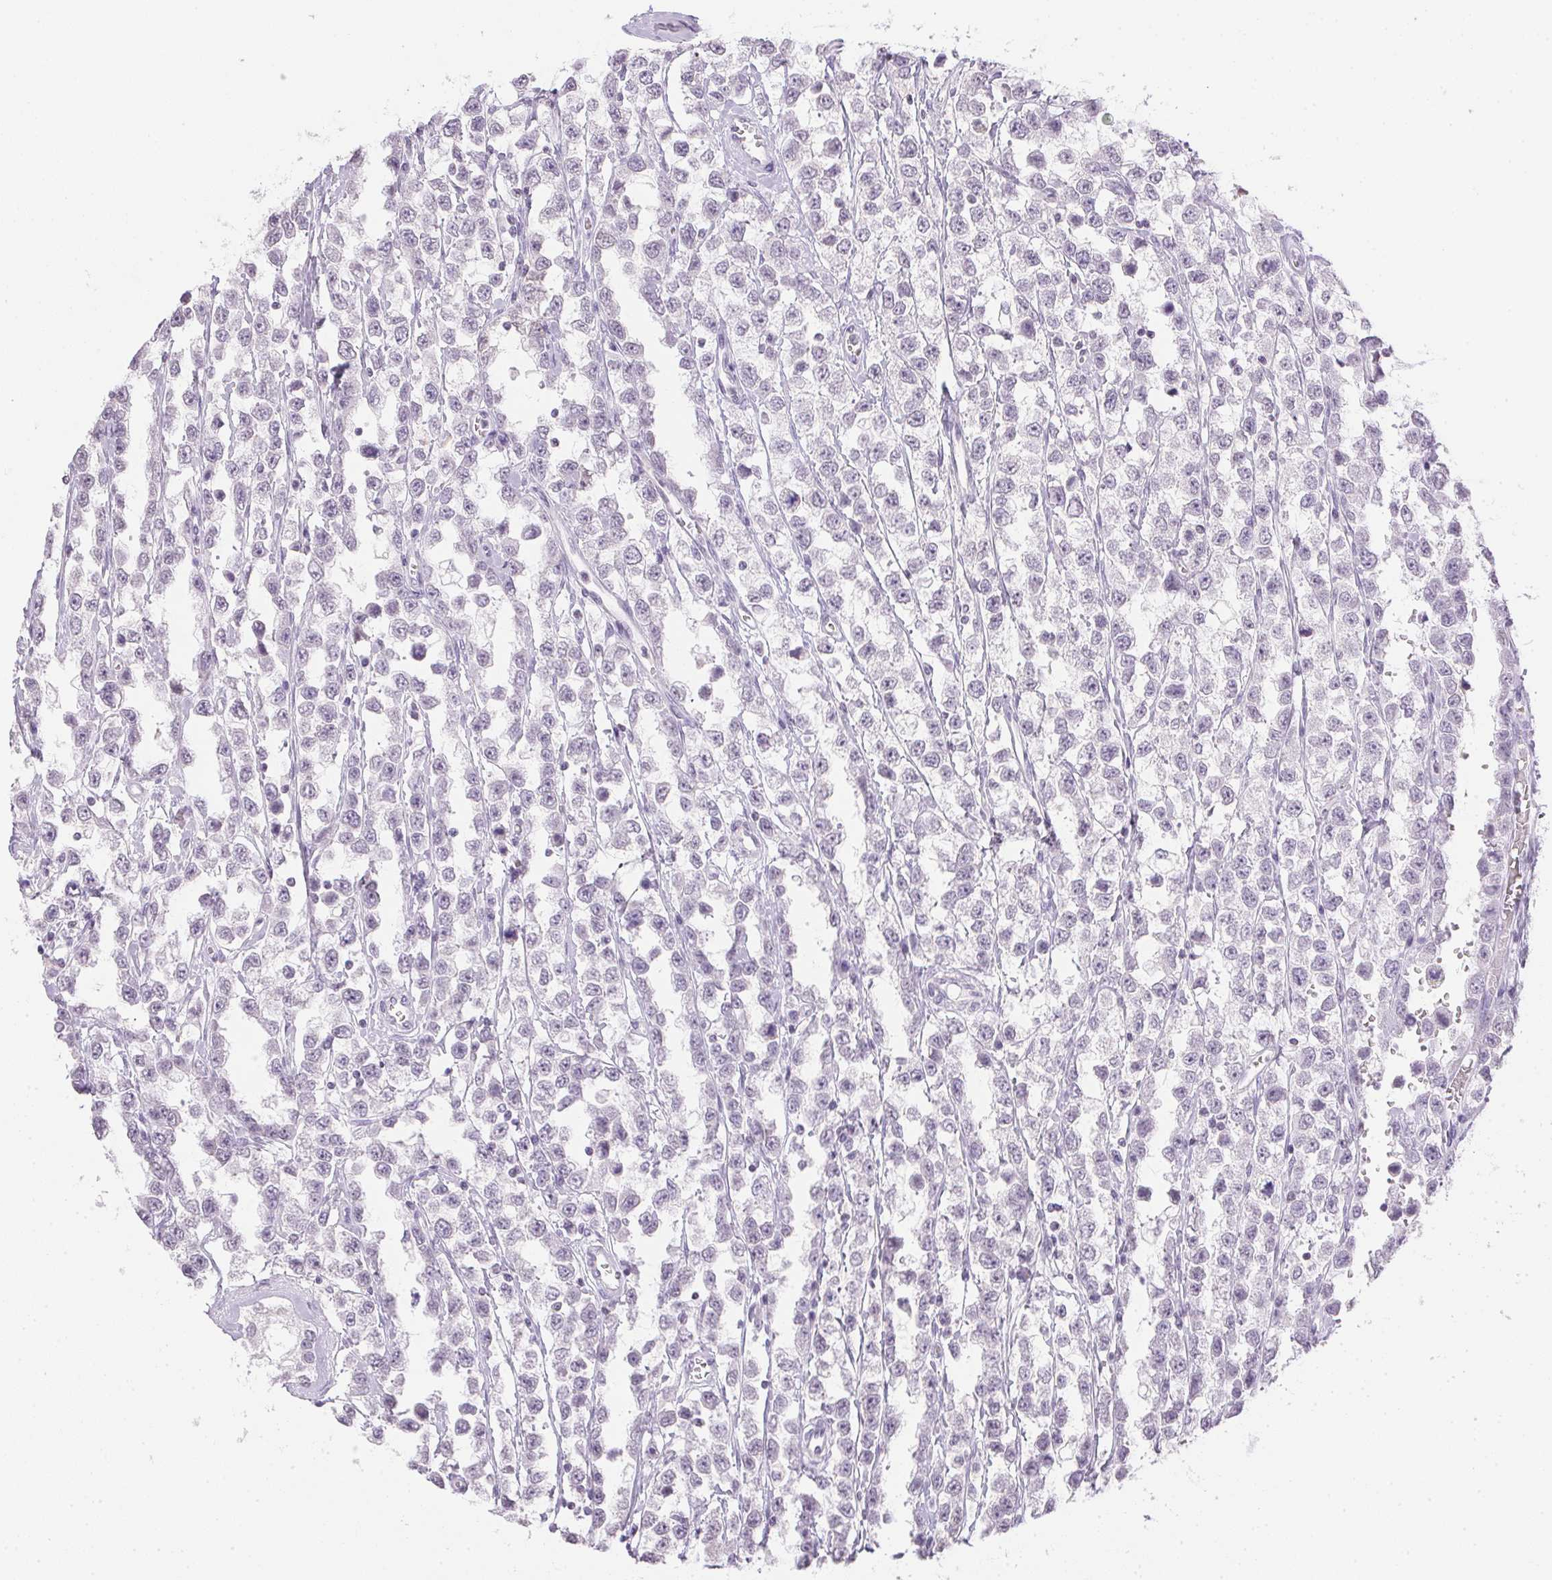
{"staining": {"intensity": "negative", "quantity": "none", "location": "none"}, "tissue": "testis cancer", "cell_type": "Tumor cells", "image_type": "cancer", "snomed": [{"axis": "morphology", "description": "Seminoma, NOS"}, {"axis": "topography", "description": "Testis"}], "caption": "Protein analysis of seminoma (testis) demonstrates no significant expression in tumor cells.", "gene": "PRL", "patient": {"sex": "male", "age": 34}}